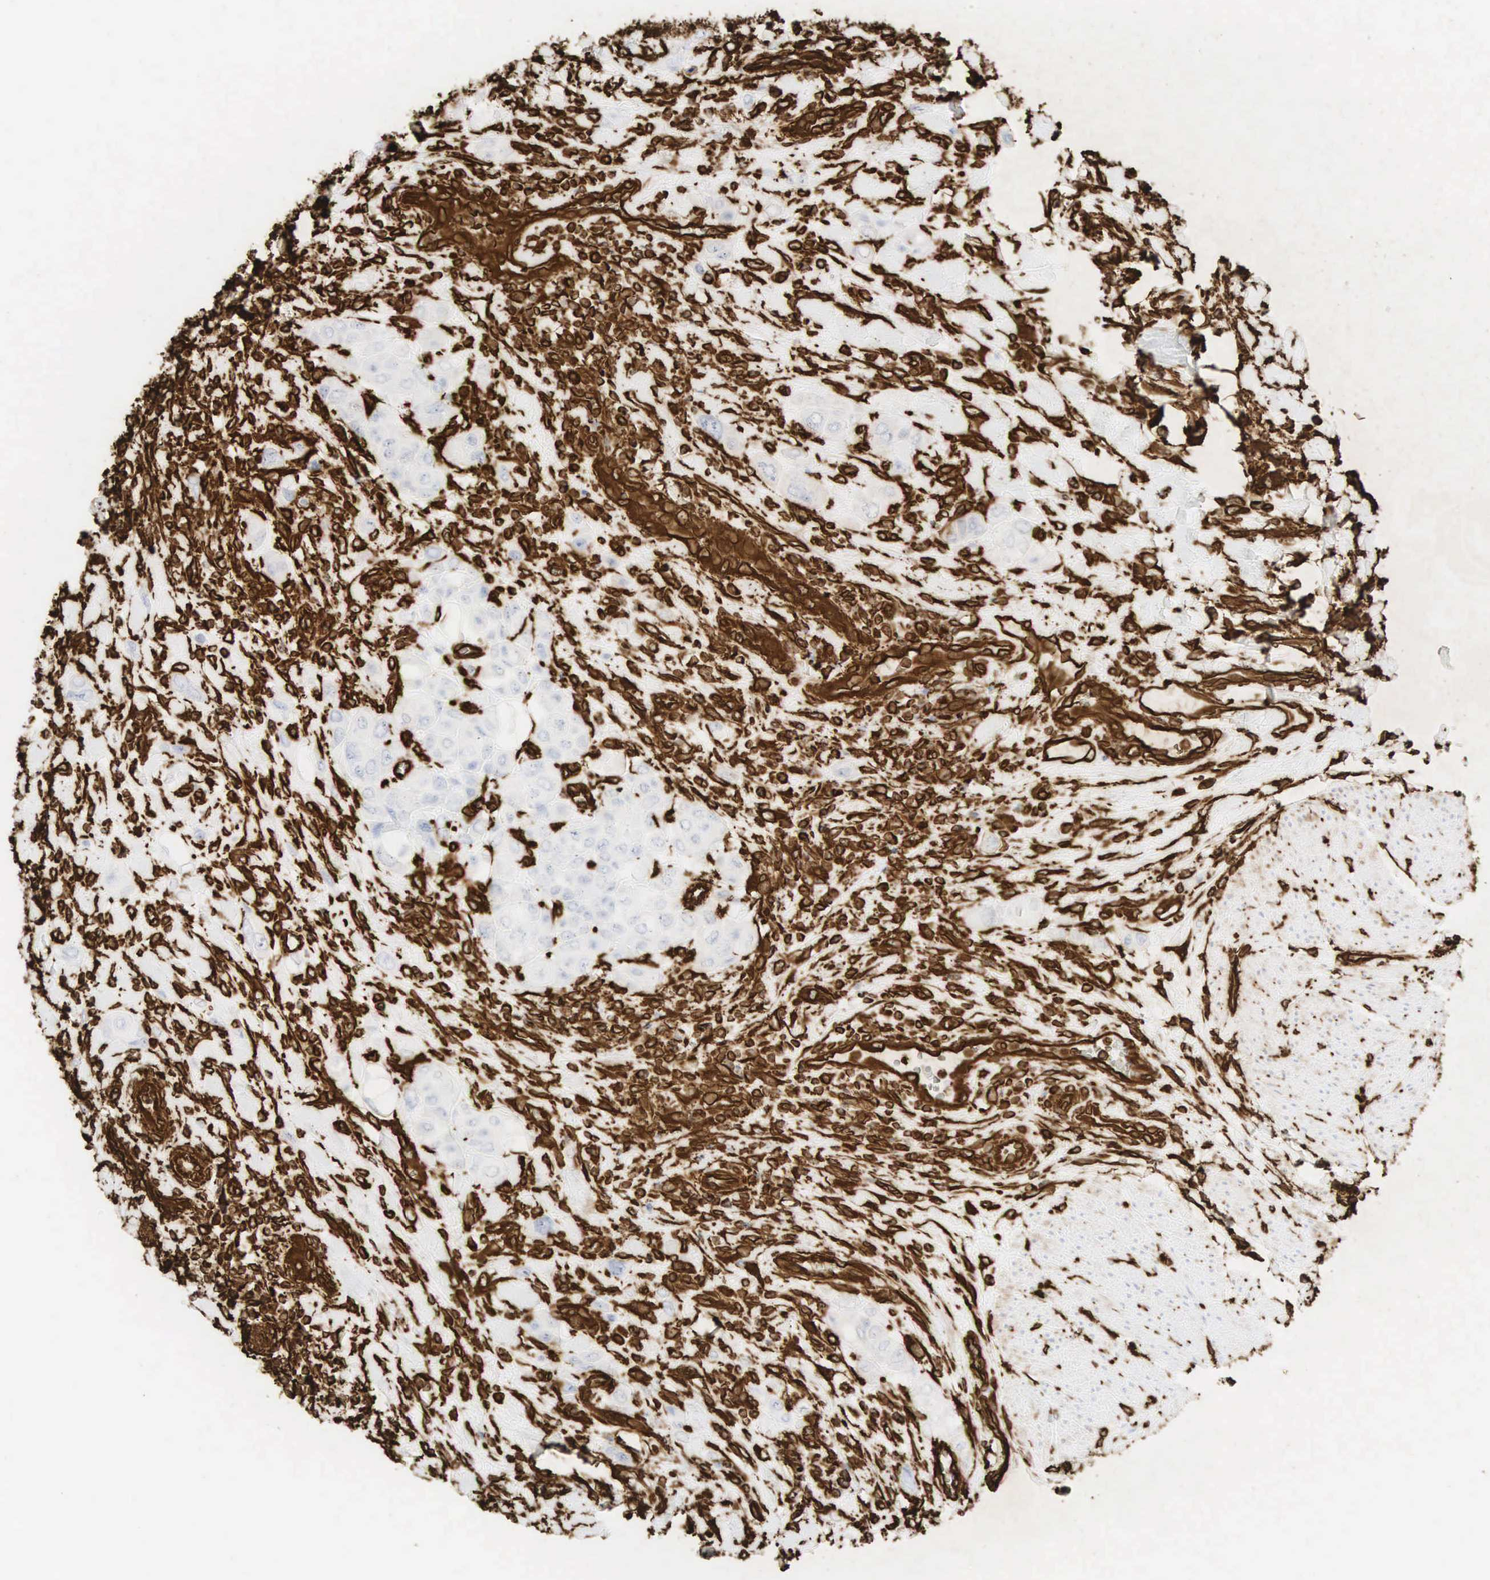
{"staining": {"intensity": "strong", "quantity": "<25%", "location": "cytoplasmic/membranous"}, "tissue": "urothelial cancer", "cell_type": "Tumor cells", "image_type": "cancer", "snomed": [{"axis": "morphology", "description": "Urothelial carcinoma, High grade"}, {"axis": "topography", "description": "Urinary bladder"}], "caption": "IHC staining of urothelial cancer, which shows medium levels of strong cytoplasmic/membranous positivity in approximately <25% of tumor cells indicating strong cytoplasmic/membranous protein expression. The staining was performed using DAB (brown) for protein detection and nuclei were counterstained in hematoxylin (blue).", "gene": "VIM", "patient": {"sex": "male", "age": 50}}